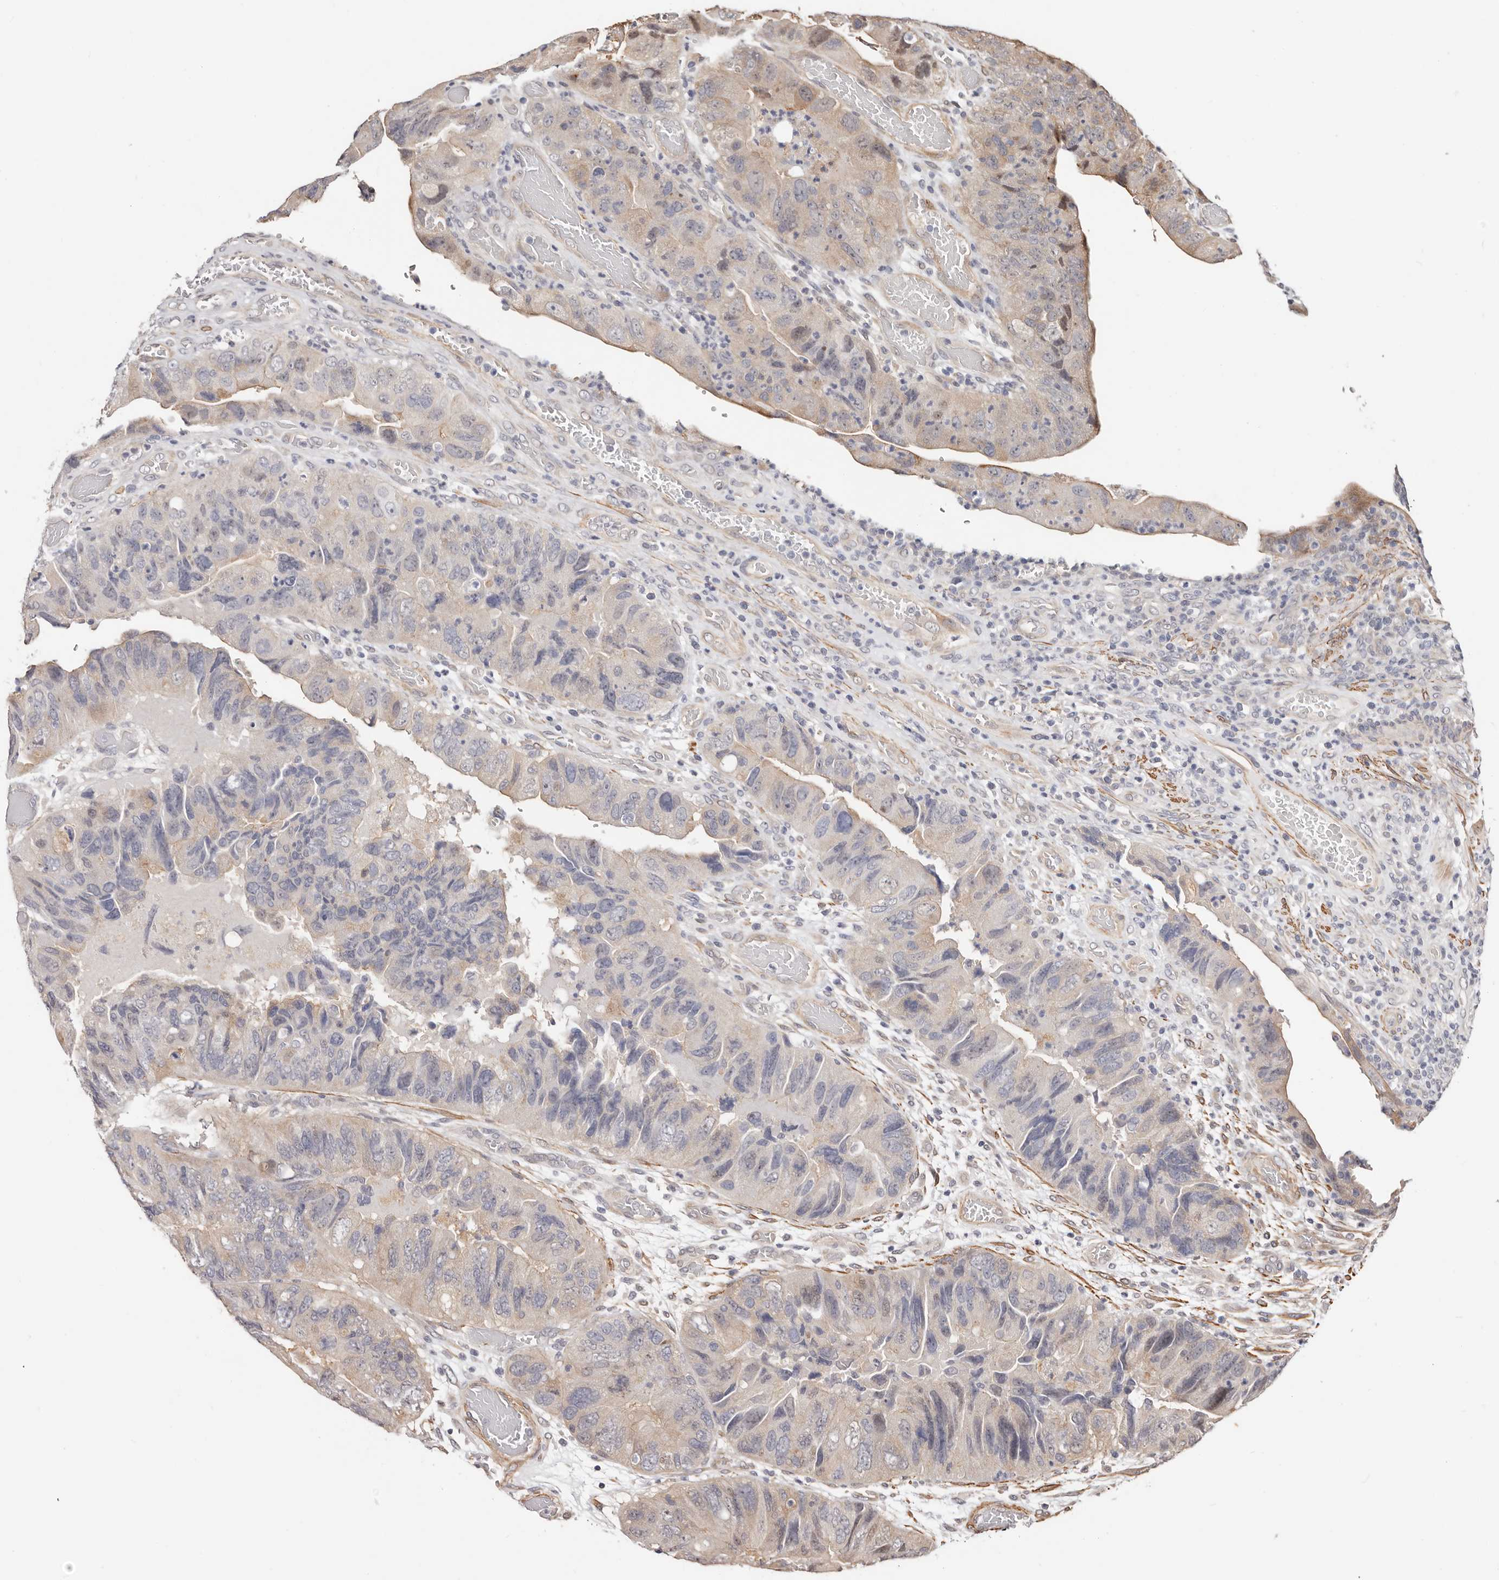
{"staining": {"intensity": "weak", "quantity": "25%-75%", "location": "cytoplasmic/membranous"}, "tissue": "colorectal cancer", "cell_type": "Tumor cells", "image_type": "cancer", "snomed": [{"axis": "morphology", "description": "Adenocarcinoma, NOS"}, {"axis": "topography", "description": "Rectum"}], "caption": "Protein staining reveals weak cytoplasmic/membranous expression in approximately 25%-75% of tumor cells in colorectal cancer (adenocarcinoma).", "gene": "TRIP13", "patient": {"sex": "male", "age": 63}}